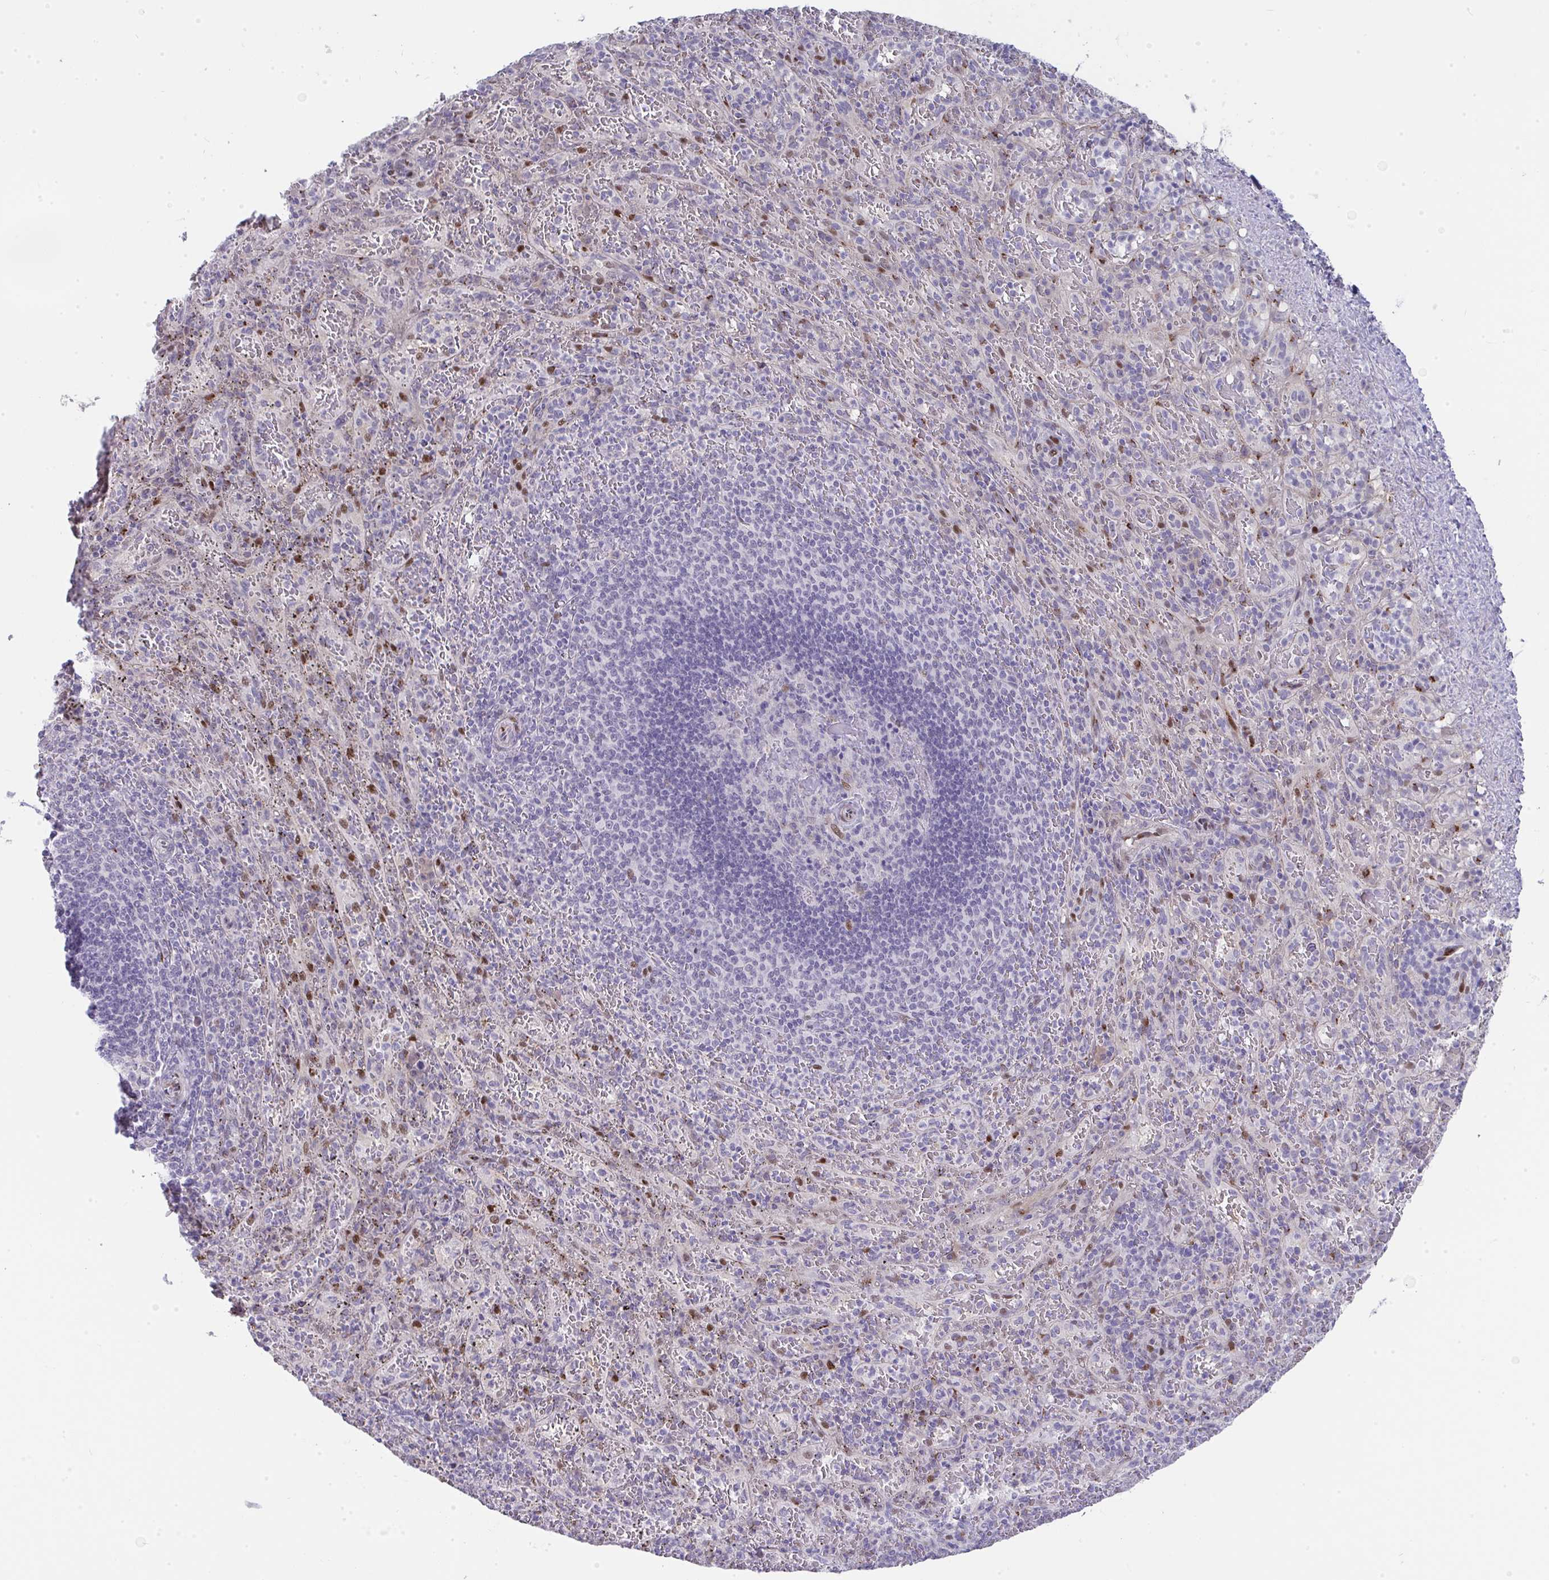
{"staining": {"intensity": "moderate", "quantity": "<25%", "location": "nuclear"}, "tissue": "spleen", "cell_type": "Cells in red pulp", "image_type": "normal", "snomed": [{"axis": "morphology", "description": "Normal tissue, NOS"}, {"axis": "topography", "description": "Spleen"}], "caption": "Spleen stained with immunohistochemistry shows moderate nuclear expression in about <25% of cells in red pulp.", "gene": "GALNT16", "patient": {"sex": "male", "age": 57}}